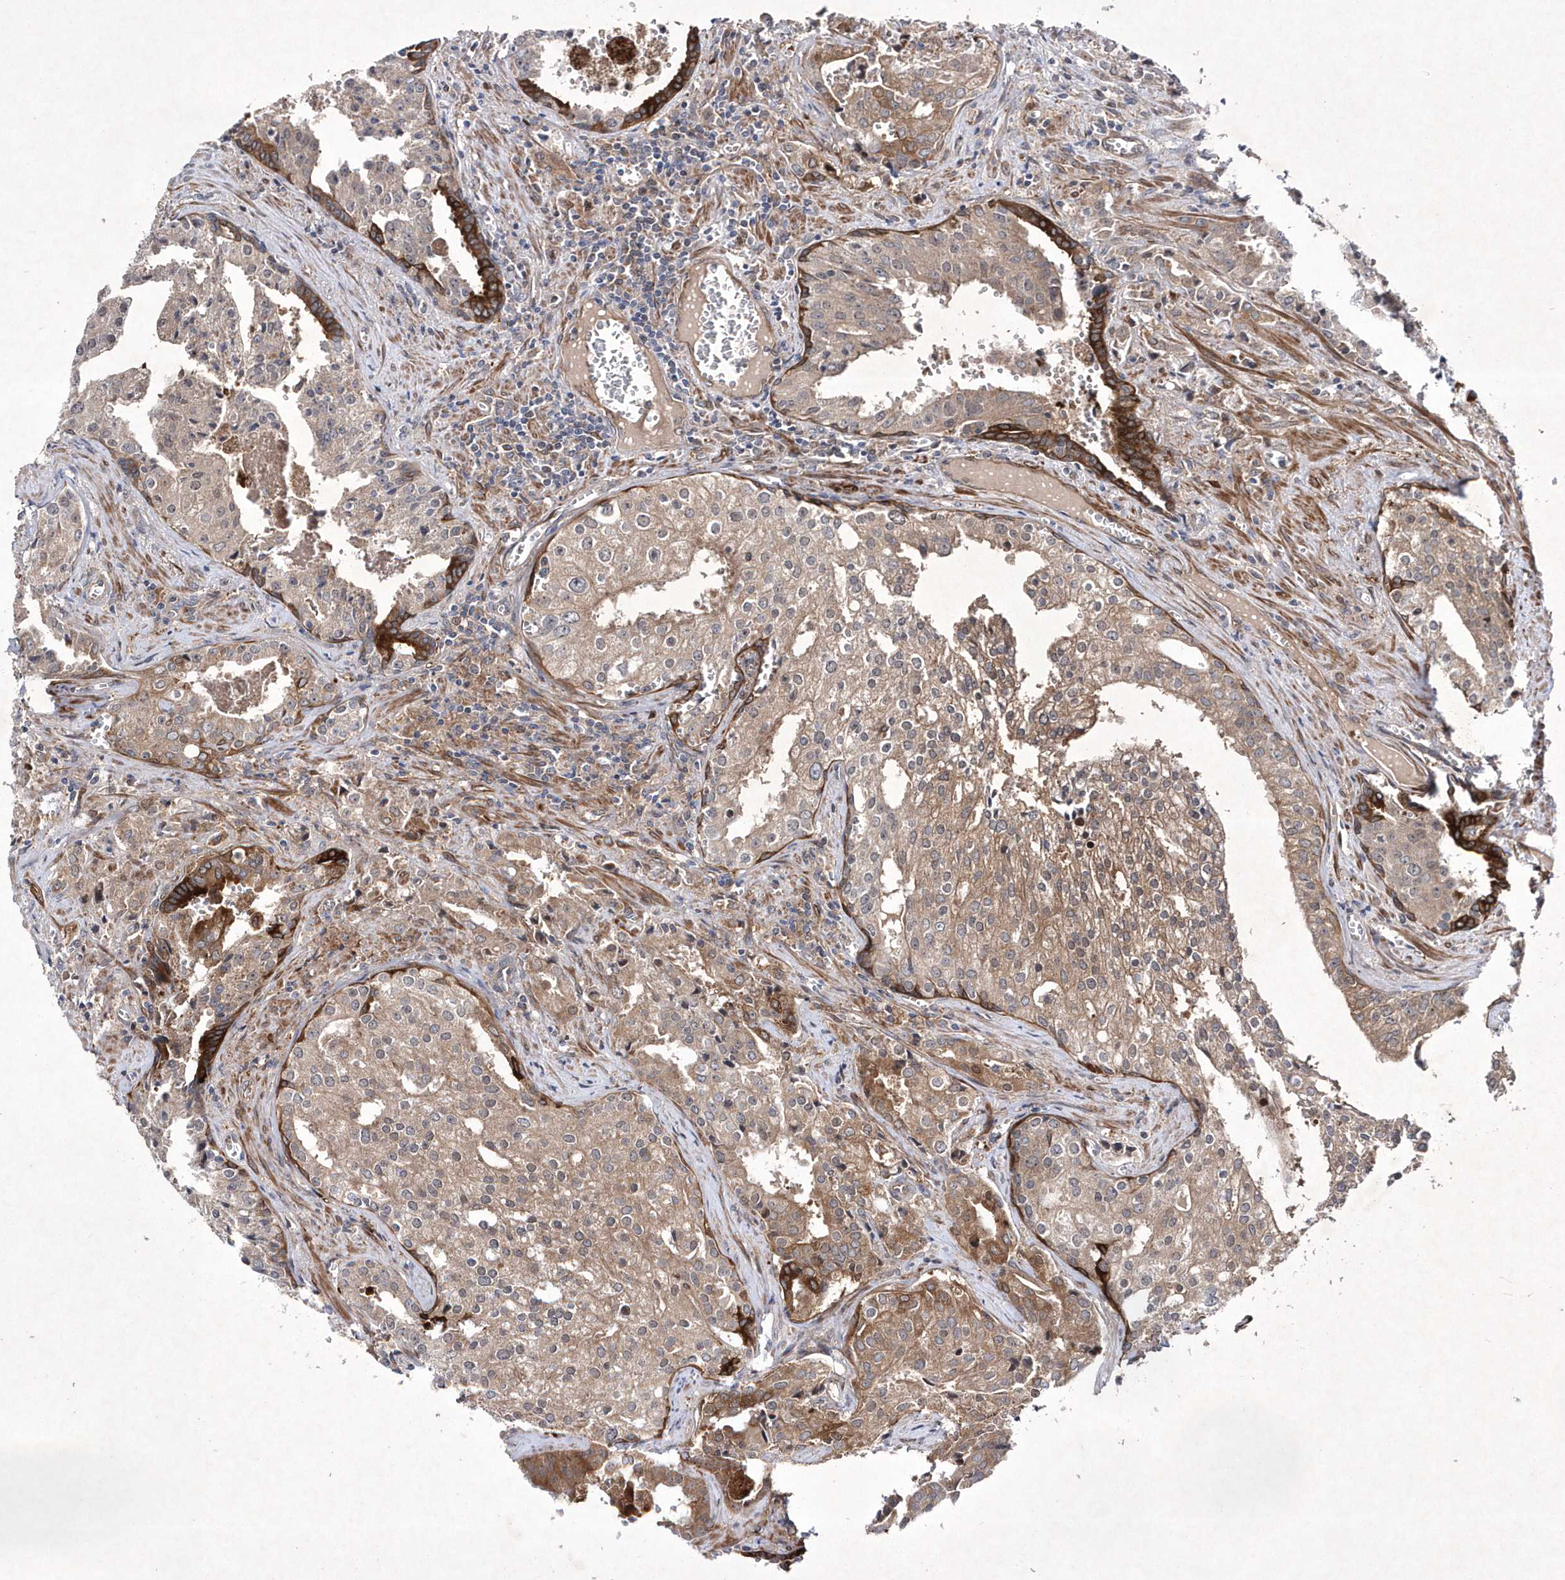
{"staining": {"intensity": "weak", "quantity": ">75%", "location": "cytoplasmic/membranous"}, "tissue": "prostate cancer", "cell_type": "Tumor cells", "image_type": "cancer", "snomed": [{"axis": "morphology", "description": "Adenocarcinoma, High grade"}, {"axis": "topography", "description": "Prostate"}], "caption": "A brown stain highlights weak cytoplasmic/membranous positivity of a protein in prostate high-grade adenocarcinoma tumor cells. Using DAB (3,3'-diaminobenzidine) (brown) and hematoxylin (blue) stains, captured at high magnification using brightfield microscopy.", "gene": "DSPP", "patient": {"sex": "male", "age": 68}}